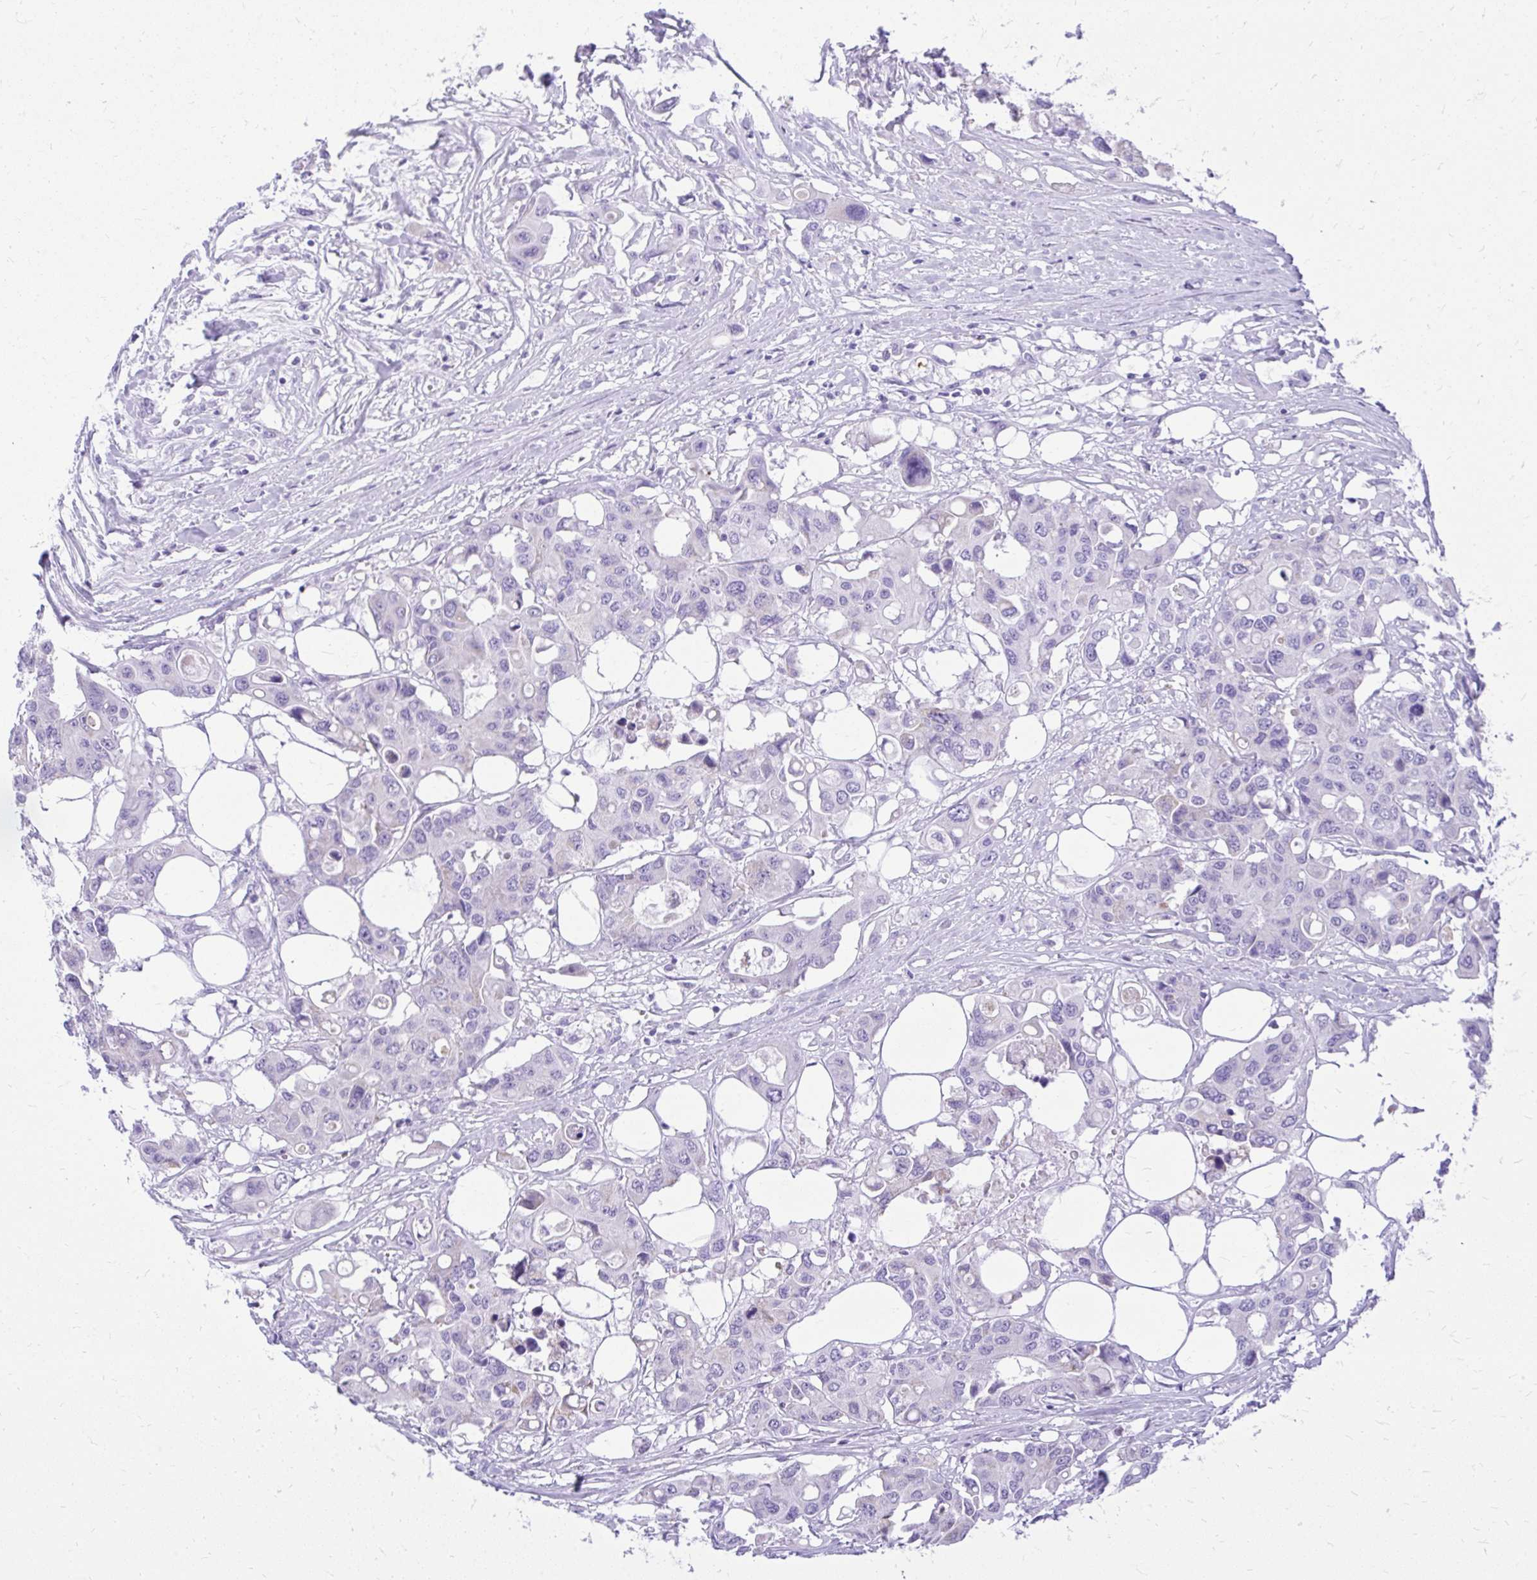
{"staining": {"intensity": "negative", "quantity": "none", "location": "none"}, "tissue": "colorectal cancer", "cell_type": "Tumor cells", "image_type": "cancer", "snomed": [{"axis": "morphology", "description": "Adenocarcinoma, NOS"}, {"axis": "topography", "description": "Colon"}], "caption": "Immunohistochemical staining of adenocarcinoma (colorectal) reveals no significant expression in tumor cells.", "gene": "RALYL", "patient": {"sex": "male", "age": 77}}